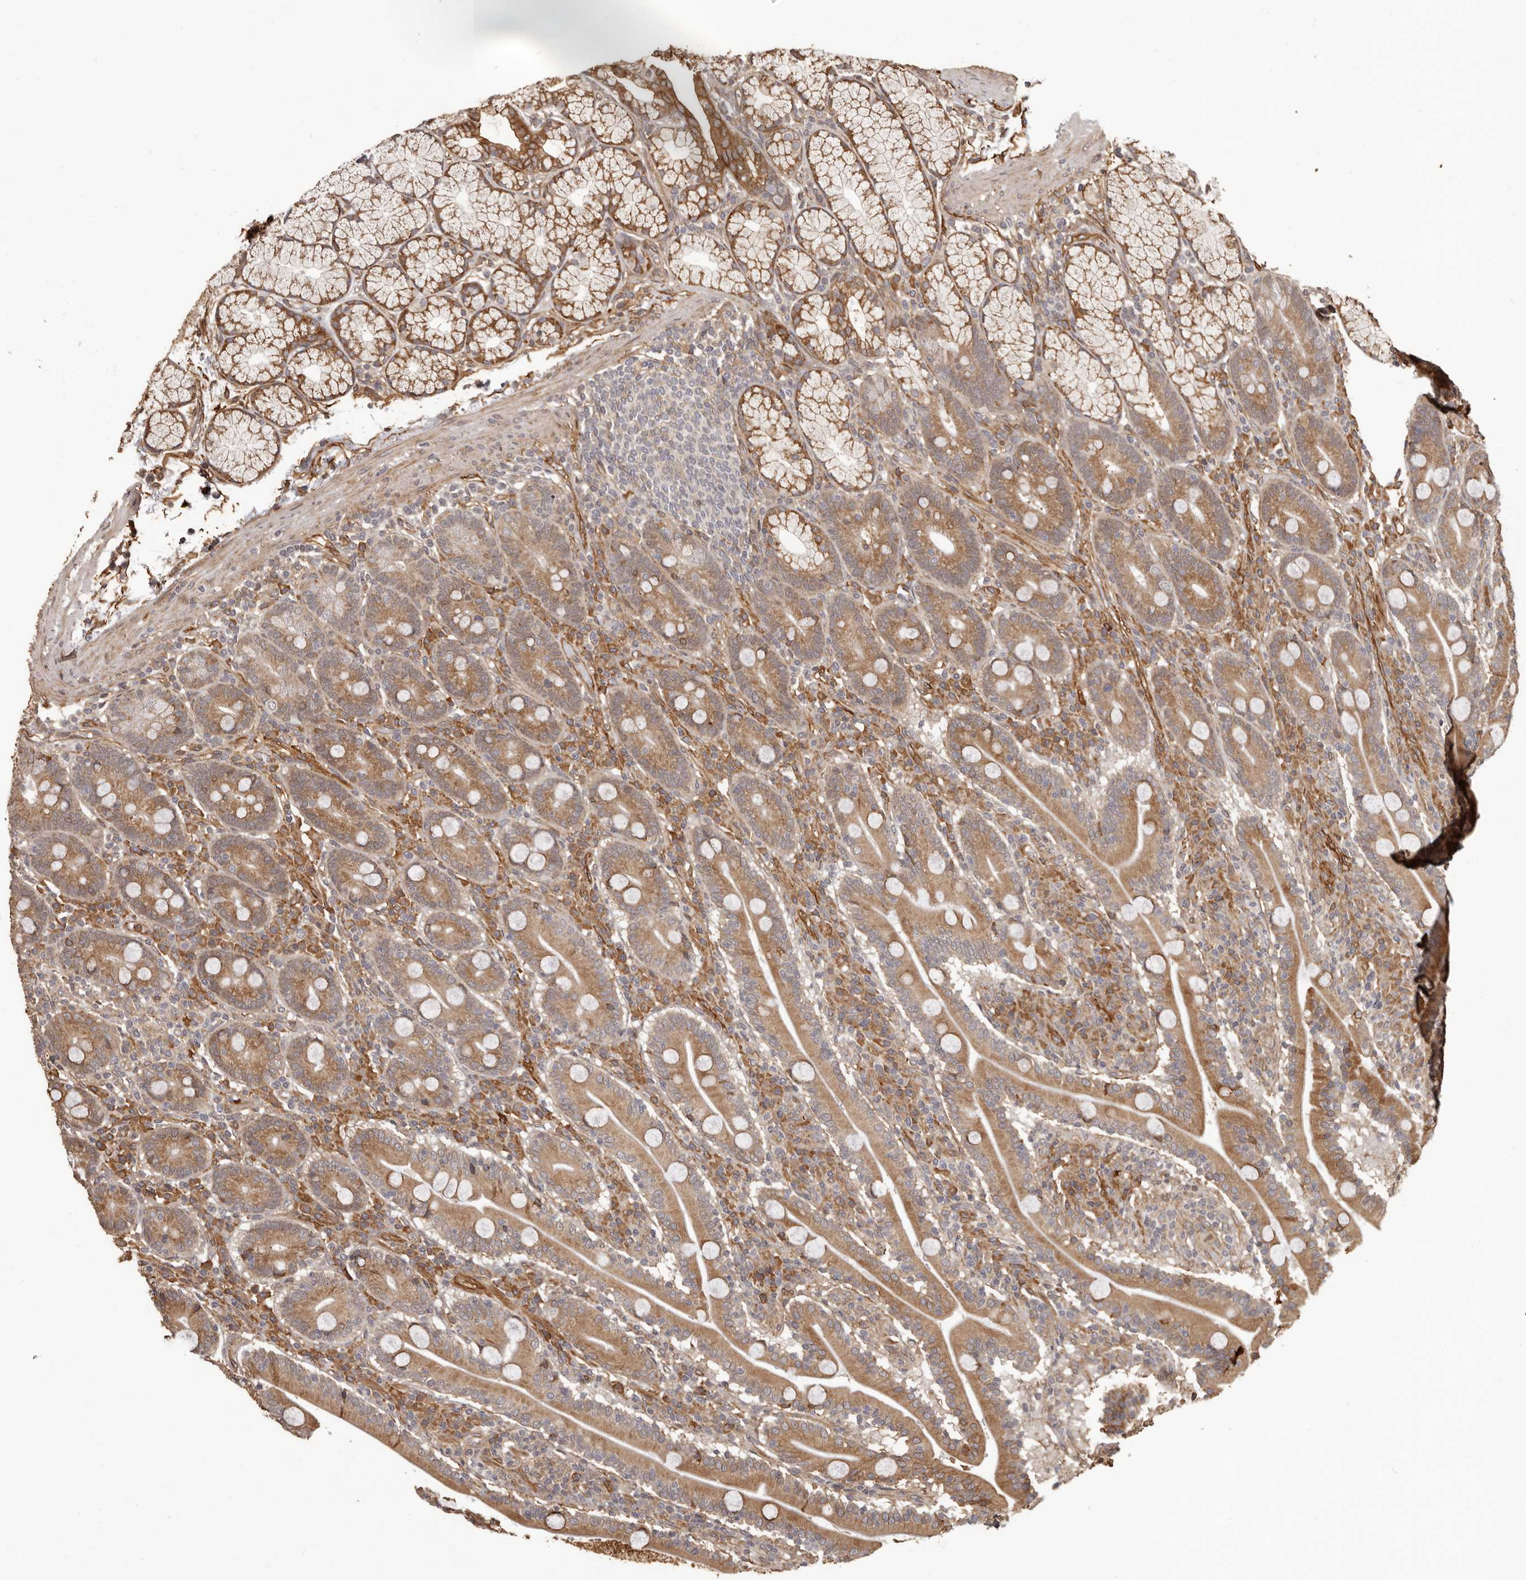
{"staining": {"intensity": "moderate", "quantity": ">75%", "location": "cytoplasmic/membranous"}, "tissue": "duodenum", "cell_type": "Glandular cells", "image_type": "normal", "snomed": [{"axis": "morphology", "description": "Normal tissue, NOS"}, {"axis": "topography", "description": "Duodenum"}], "caption": "Moderate cytoplasmic/membranous positivity for a protein is identified in approximately >75% of glandular cells of benign duodenum using immunohistochemistry.", "gene": "SLITRK6", "patient": {"sex": "male", "age": 35}}